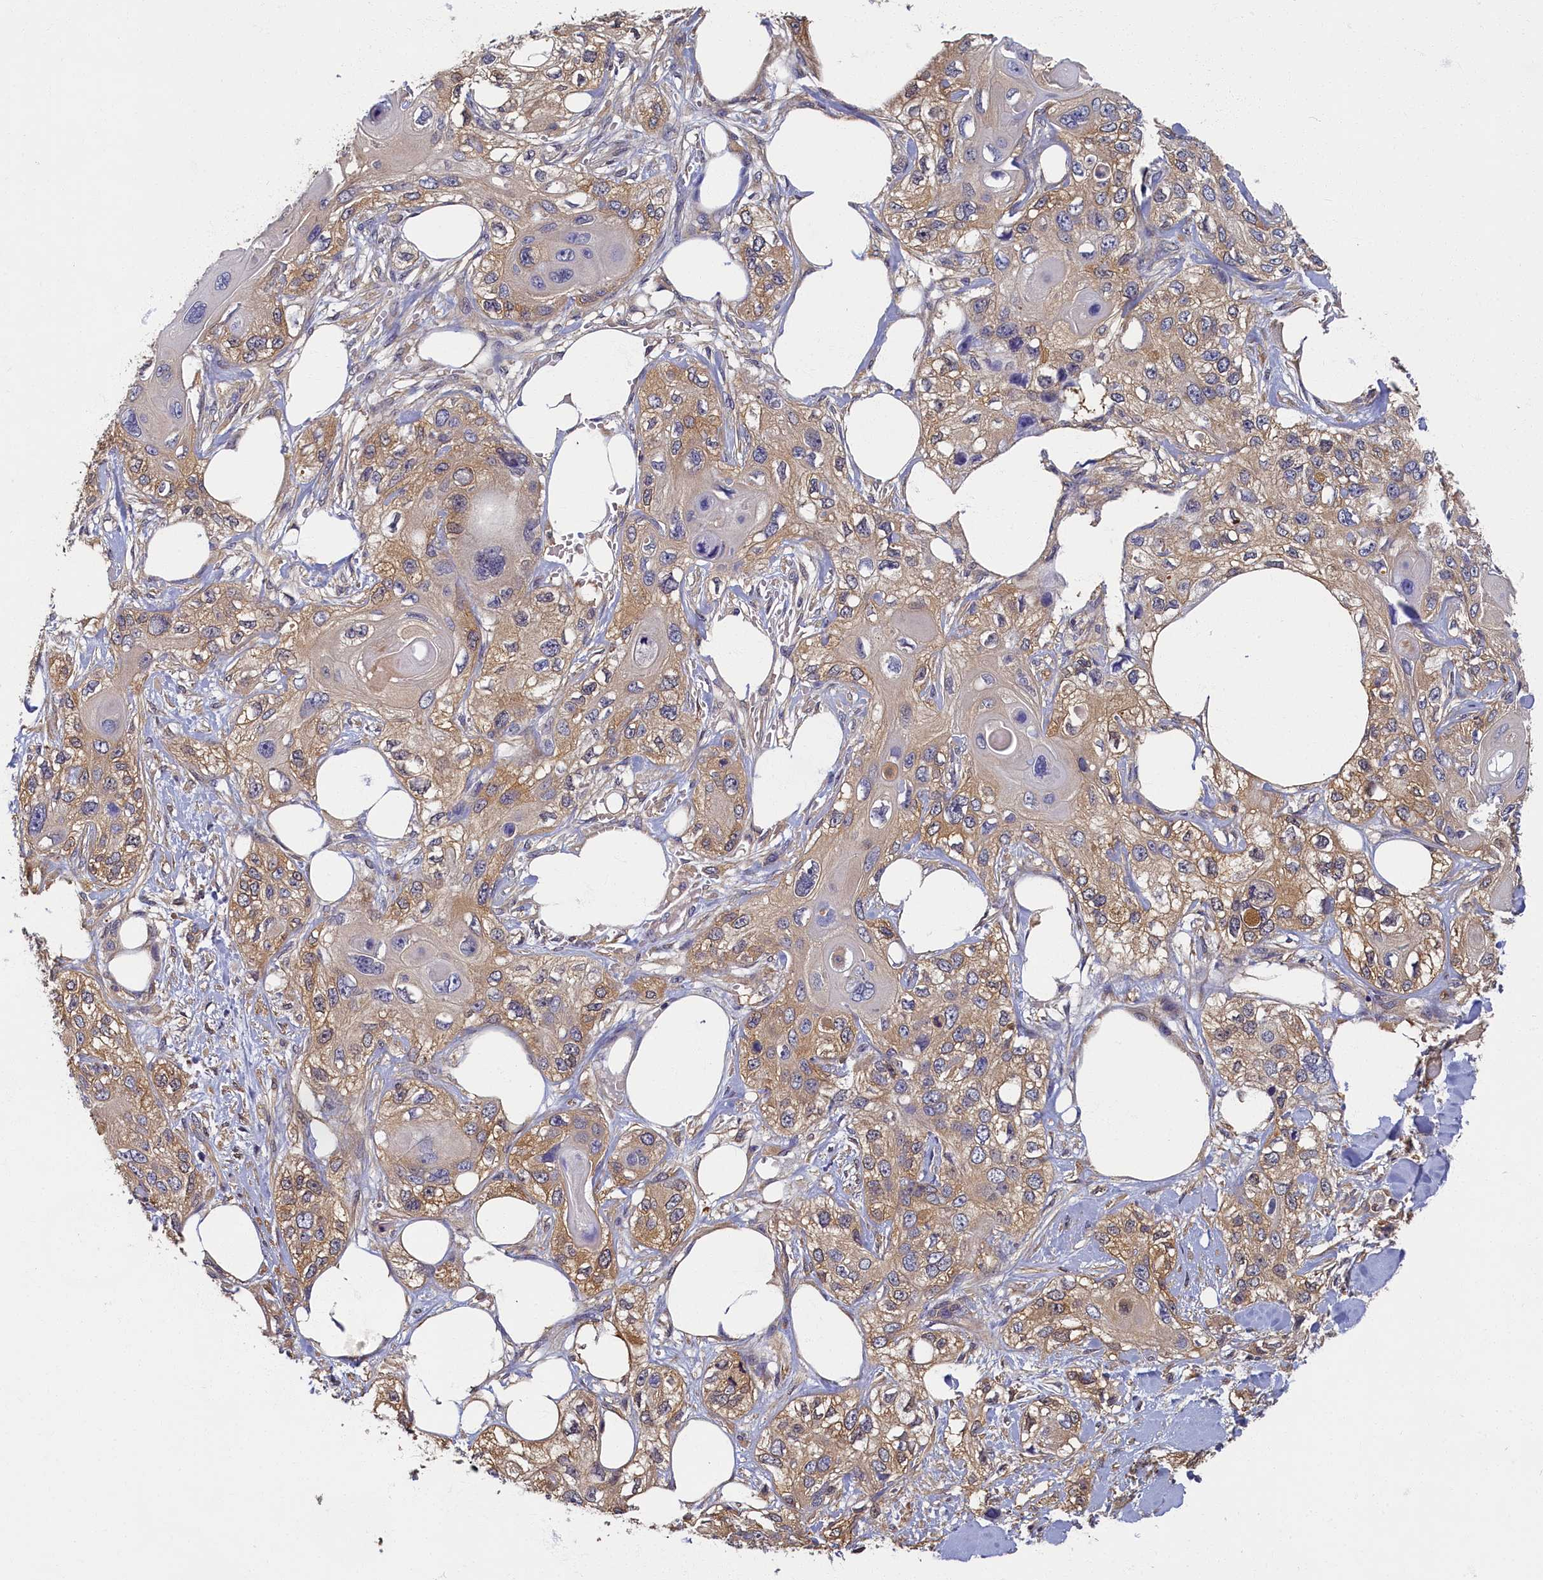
{"staining": {"intensity": "moderate", "quantity": "25%-75%", "location": "cytoplasmic/membranous"}, "tissue": "skin cancer", "cell_type": "Tumor cells", "image_type": "cancer", "snomed": [{"axis": "morphology", "description": "Normal tissue, NOS"}, {"axis": "morphology", "description": "Squamous cell carcinoma, NOS"}, {"axis": "topography", "description": "Skin"}], "caption": "This is a histology image of IHC staining of skin cancer (squamous cell carcinoma), which shows moderate expression in the cytoplasmic/membranous of tumor cells.", "gene": "TBCB", "patient": {"sex": "male", "age": 72}}